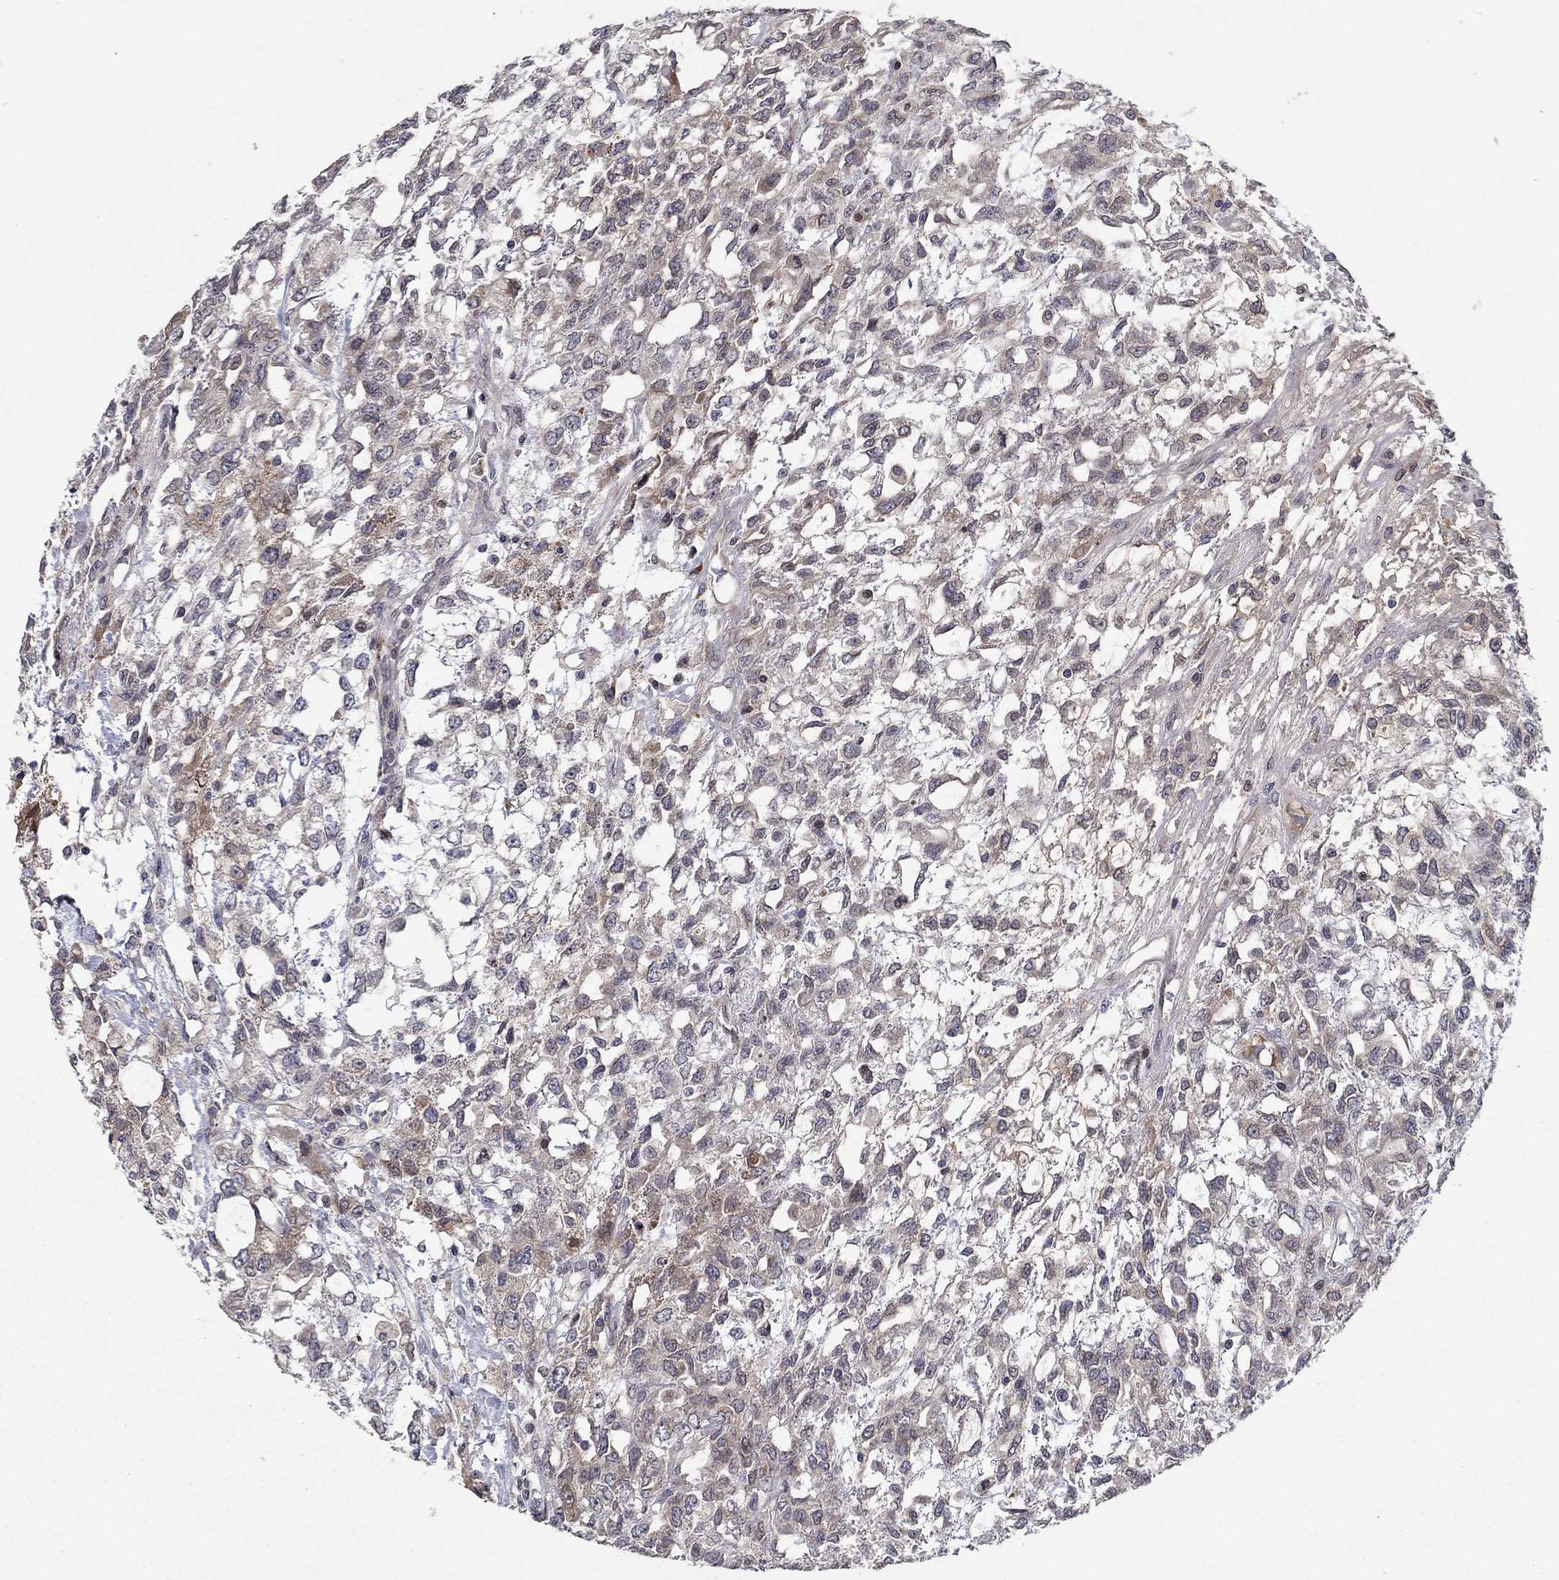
{"staining": {"intensity": "weak", "quantity": "25%-75%", "location": "cytoplasmic/membranous"}, "tissue": "testis cancer", "cell_type": "Tumor cells", "image_type": "cancer", "snomed": [{"axis": "morphology", "description": "Seminoma, NOS"}, {"axis": "topography", "description": "Testis"}], "caption": "Testis seminoma stained with DAB immunohistochemistry reveals low levels of weak cytoplasmic/membranous positivity in about 25%-75% of tumor cells. (IHC, brightfield microscopy, high magnification).", "gene": "CETN3", "patient": {"sex": "male", "age": 52}}